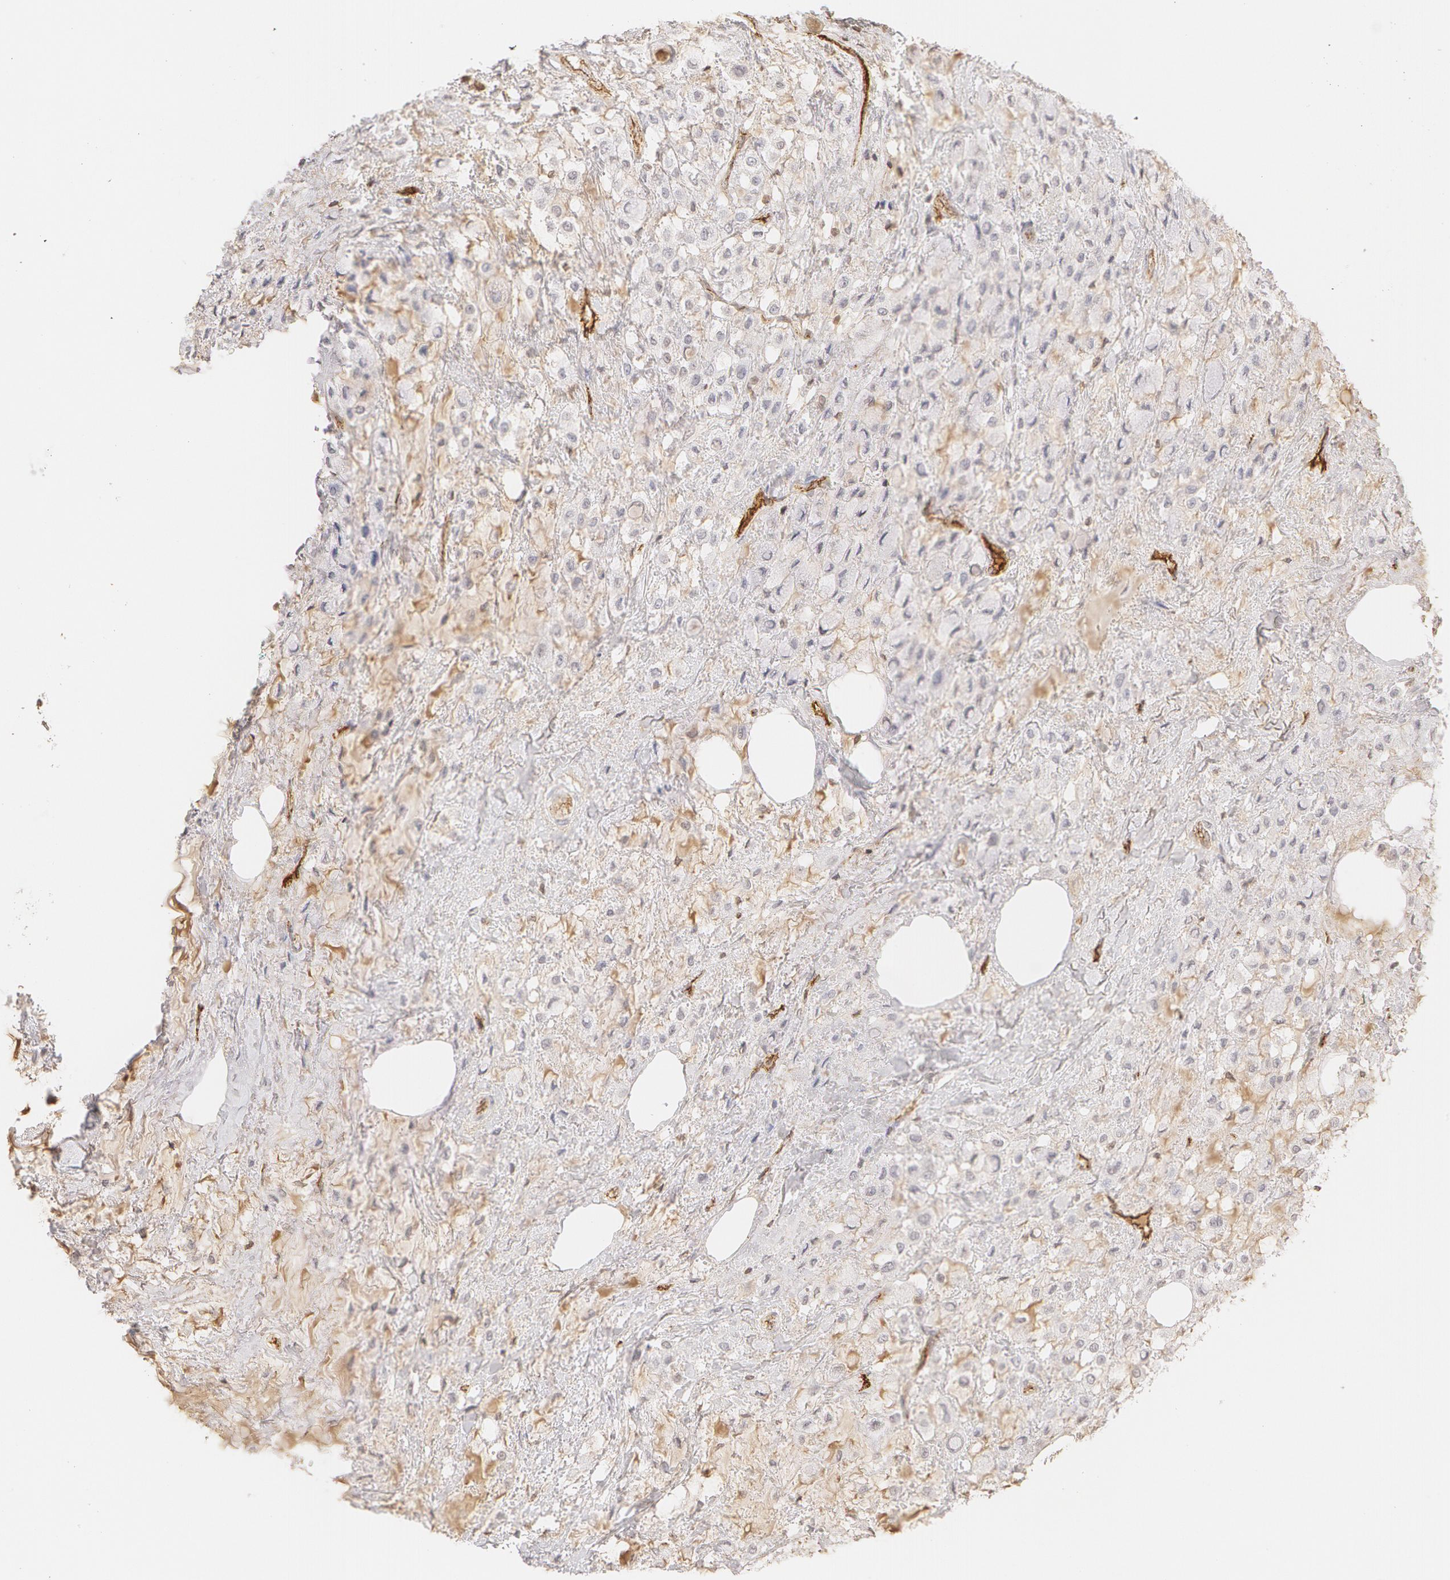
{"staining": {"intensity": "weak", "quantity": "<25%", "location": "cytoplasmic/membranous"}, "tissue": "breast cancer", "cell_type": "Tumor cells", "image_type": "cancer", "snomed": [{"axis": "morphology", "description": "Lobular carcinoma"}, {"axis": "topography", "description": "Breast"}], "caption": "Image shows no significant protein staining in tumor cells of breast lobular carcinoma.", "gene": "VWF", "patient": {"sex": "female", "age": 85}}